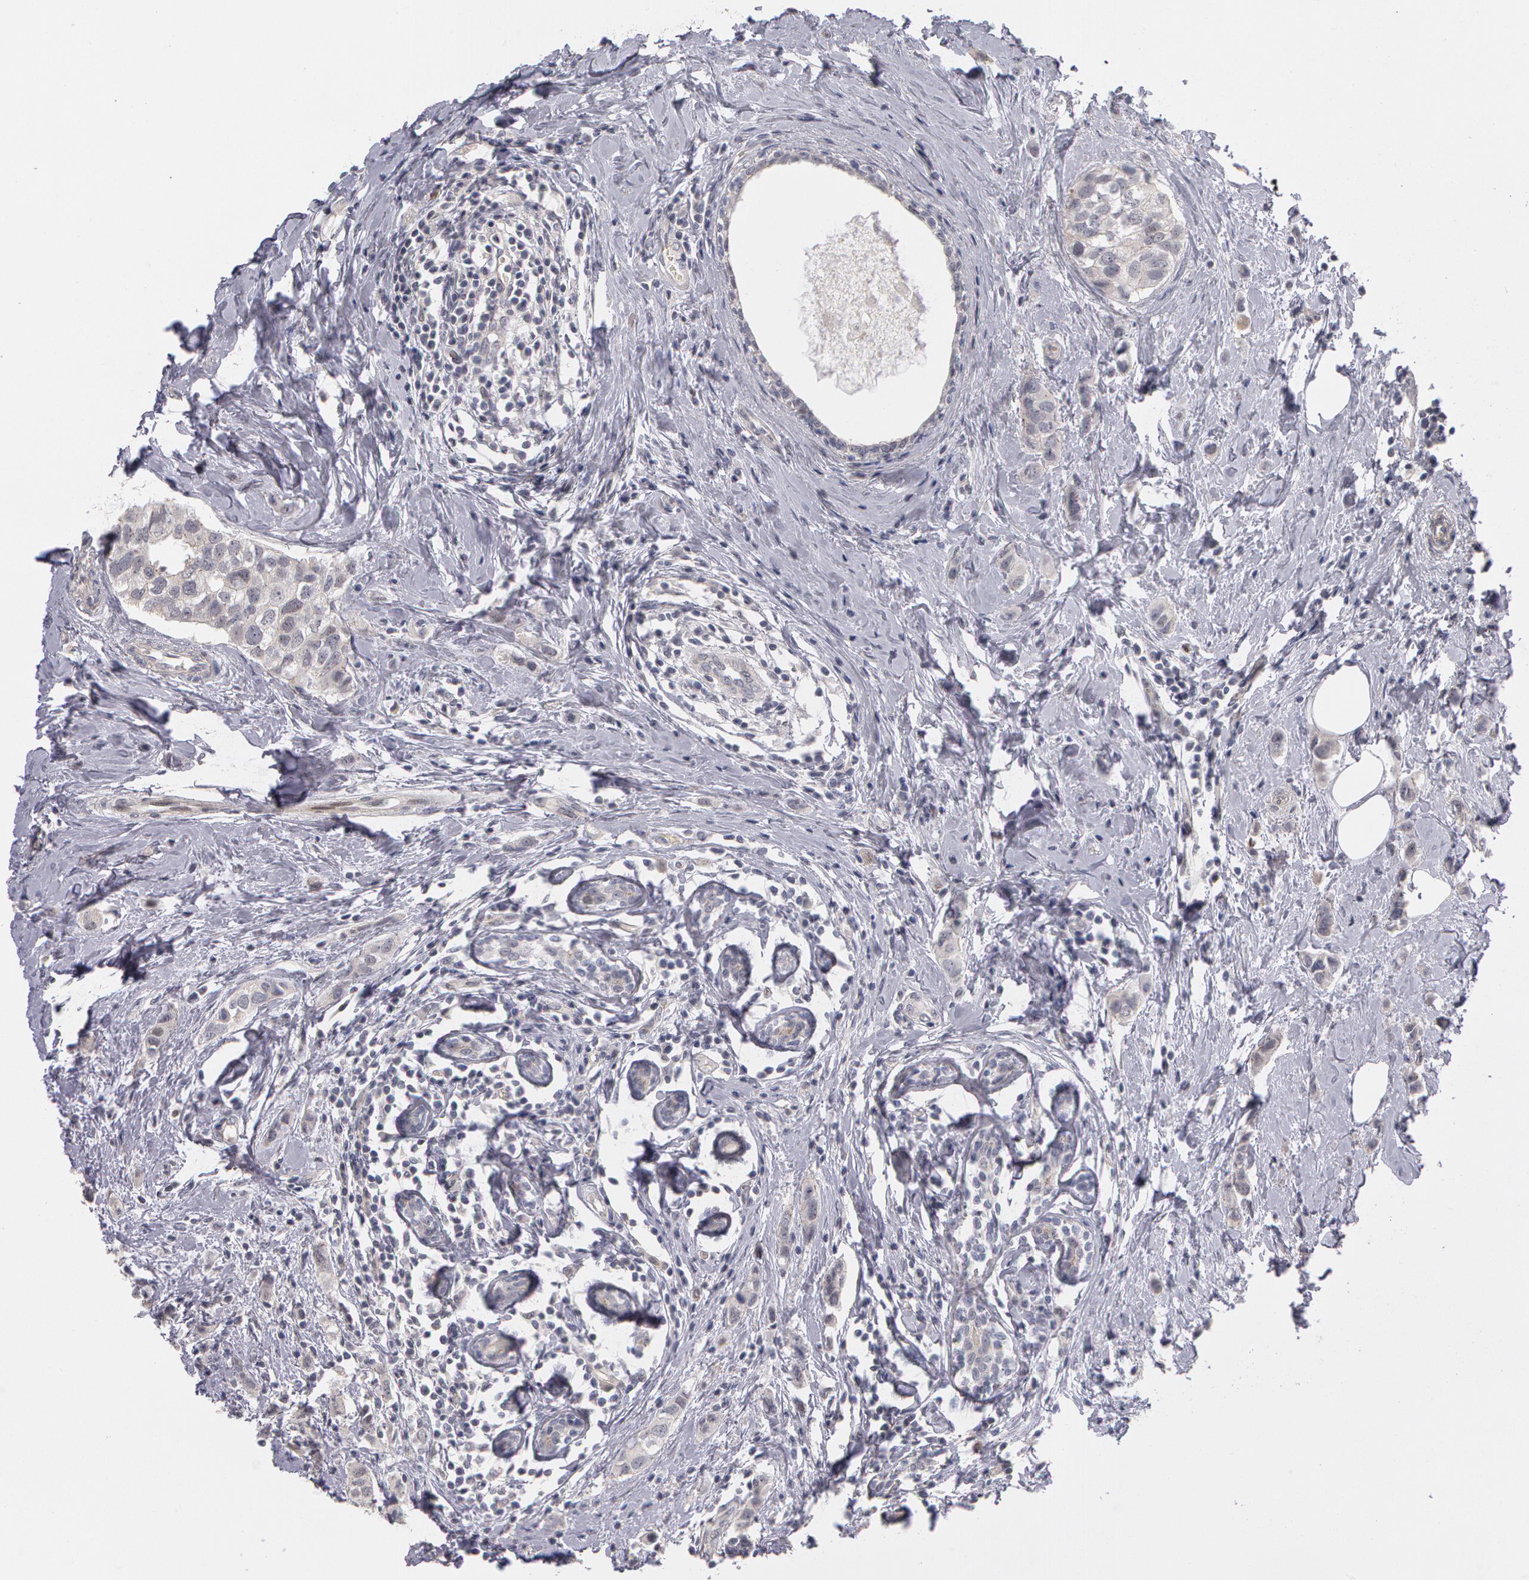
{"staining": {"intensity": "negative", "quantity": "none", "location": "none"}, "tissue": "breast cancer", "cell_type": "Tumor cells", "image_type": "cancer", "snomed": [{"axis": "morphology", "description": "Normal tissue, NOS"}, {"axis": "morphology", "description": "Duct carcinoma"}, {"axis": "topography", "description": "Breast"}], "caption": "Invasive ductal carcinoma (breast) stained for a protein using immunohistochemistry (IHC) reveals no expression tumor cells.", "gene": "PRICKLE1", "patient": {"sex": "female", "age": 50}}